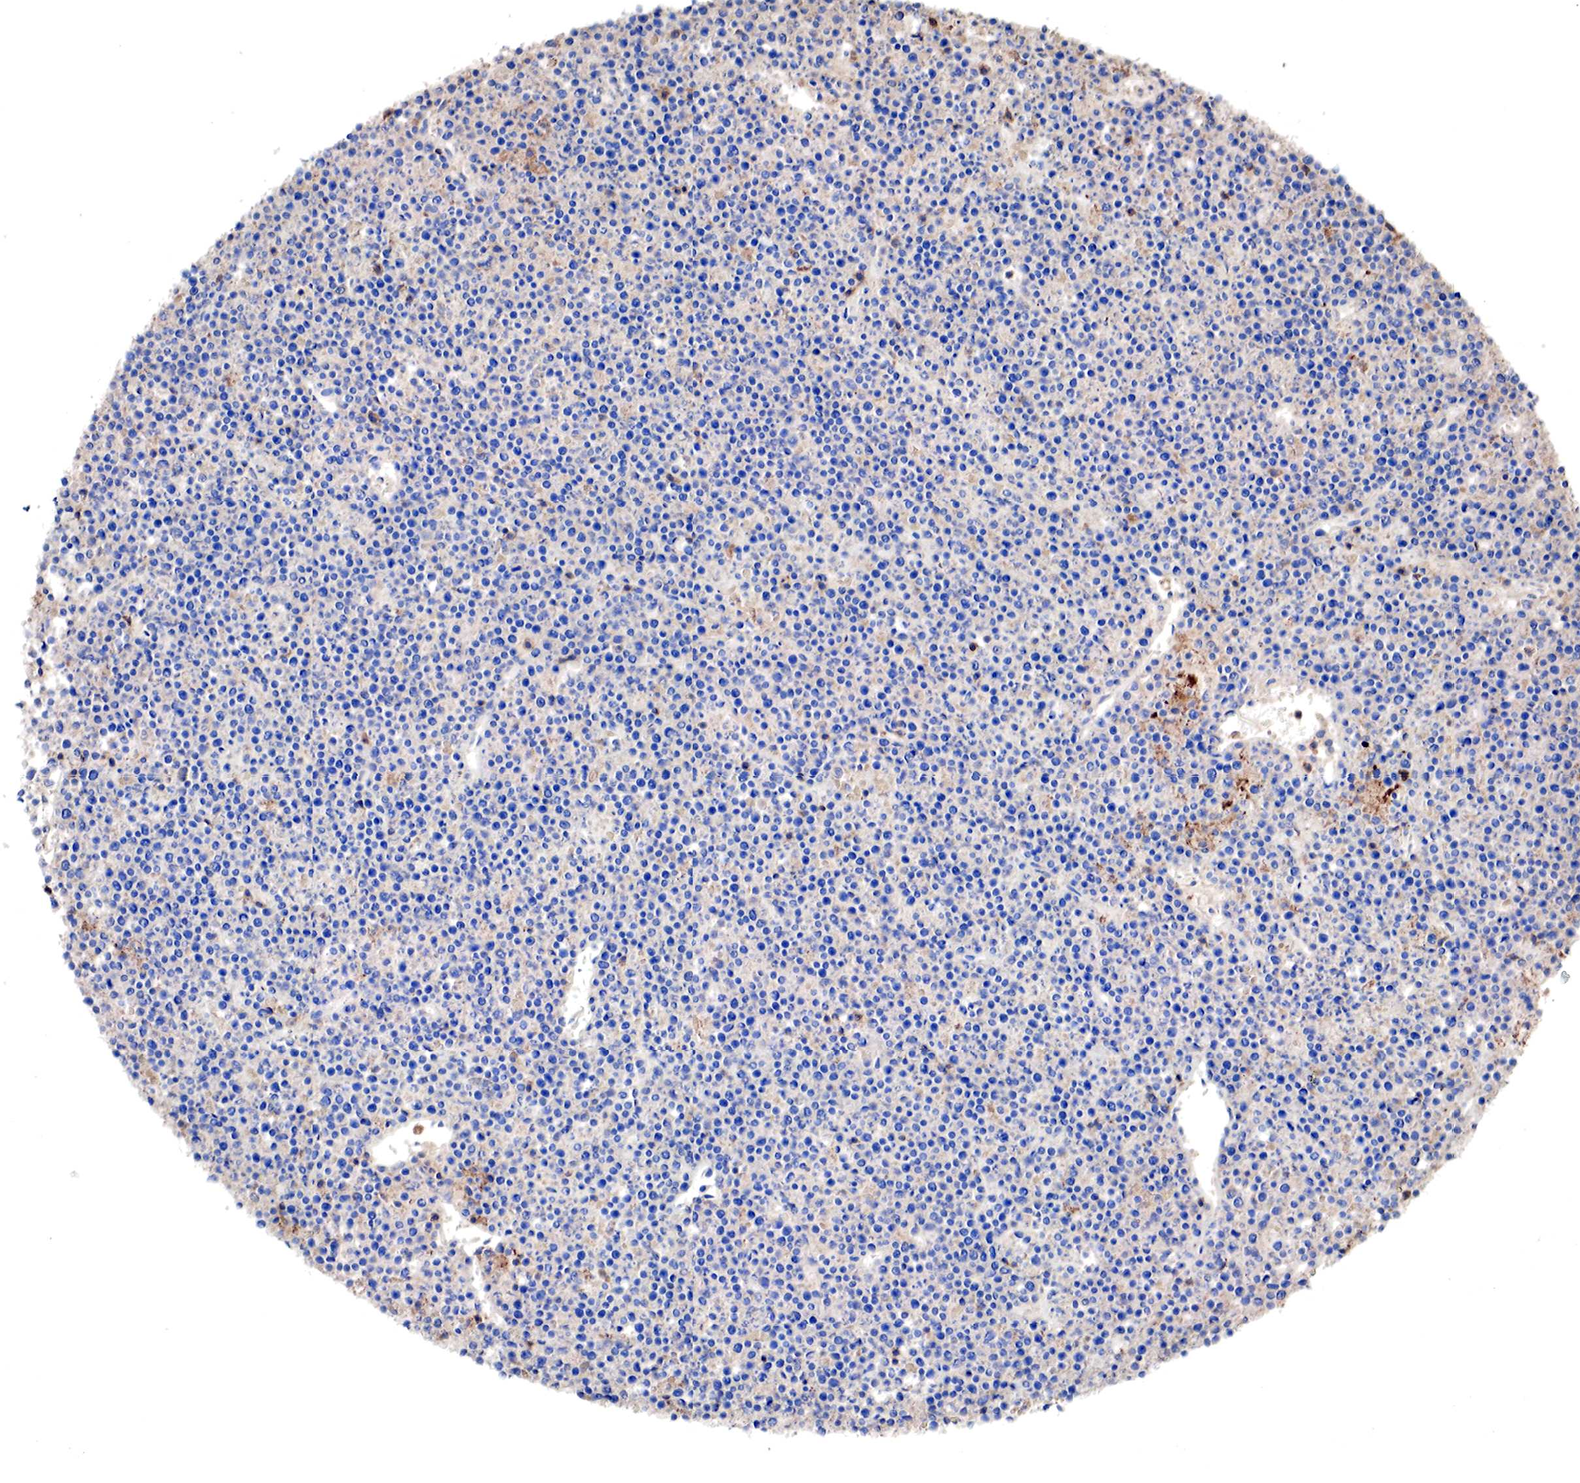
{"staining": {"intensity": "negative", "quantity": "none", "location": "none"}, "tissue": "lymphoma", "cell_type": "Tumor cells", "image_type": "cancer", "snomed": [{"axis": "morphology", "description": "Malignant lymphoma, non-Hodgkin's type, High grade"}, {"axis": "topography", "description": "Ovary"}], "caption": "Immunohistochemistry micrograph of human lymphoma stained for a protein (brown), which demonstrates no staining in tumor cells.", "gene": "G6PD", "patient": {"sex": "female", "age": 56}}